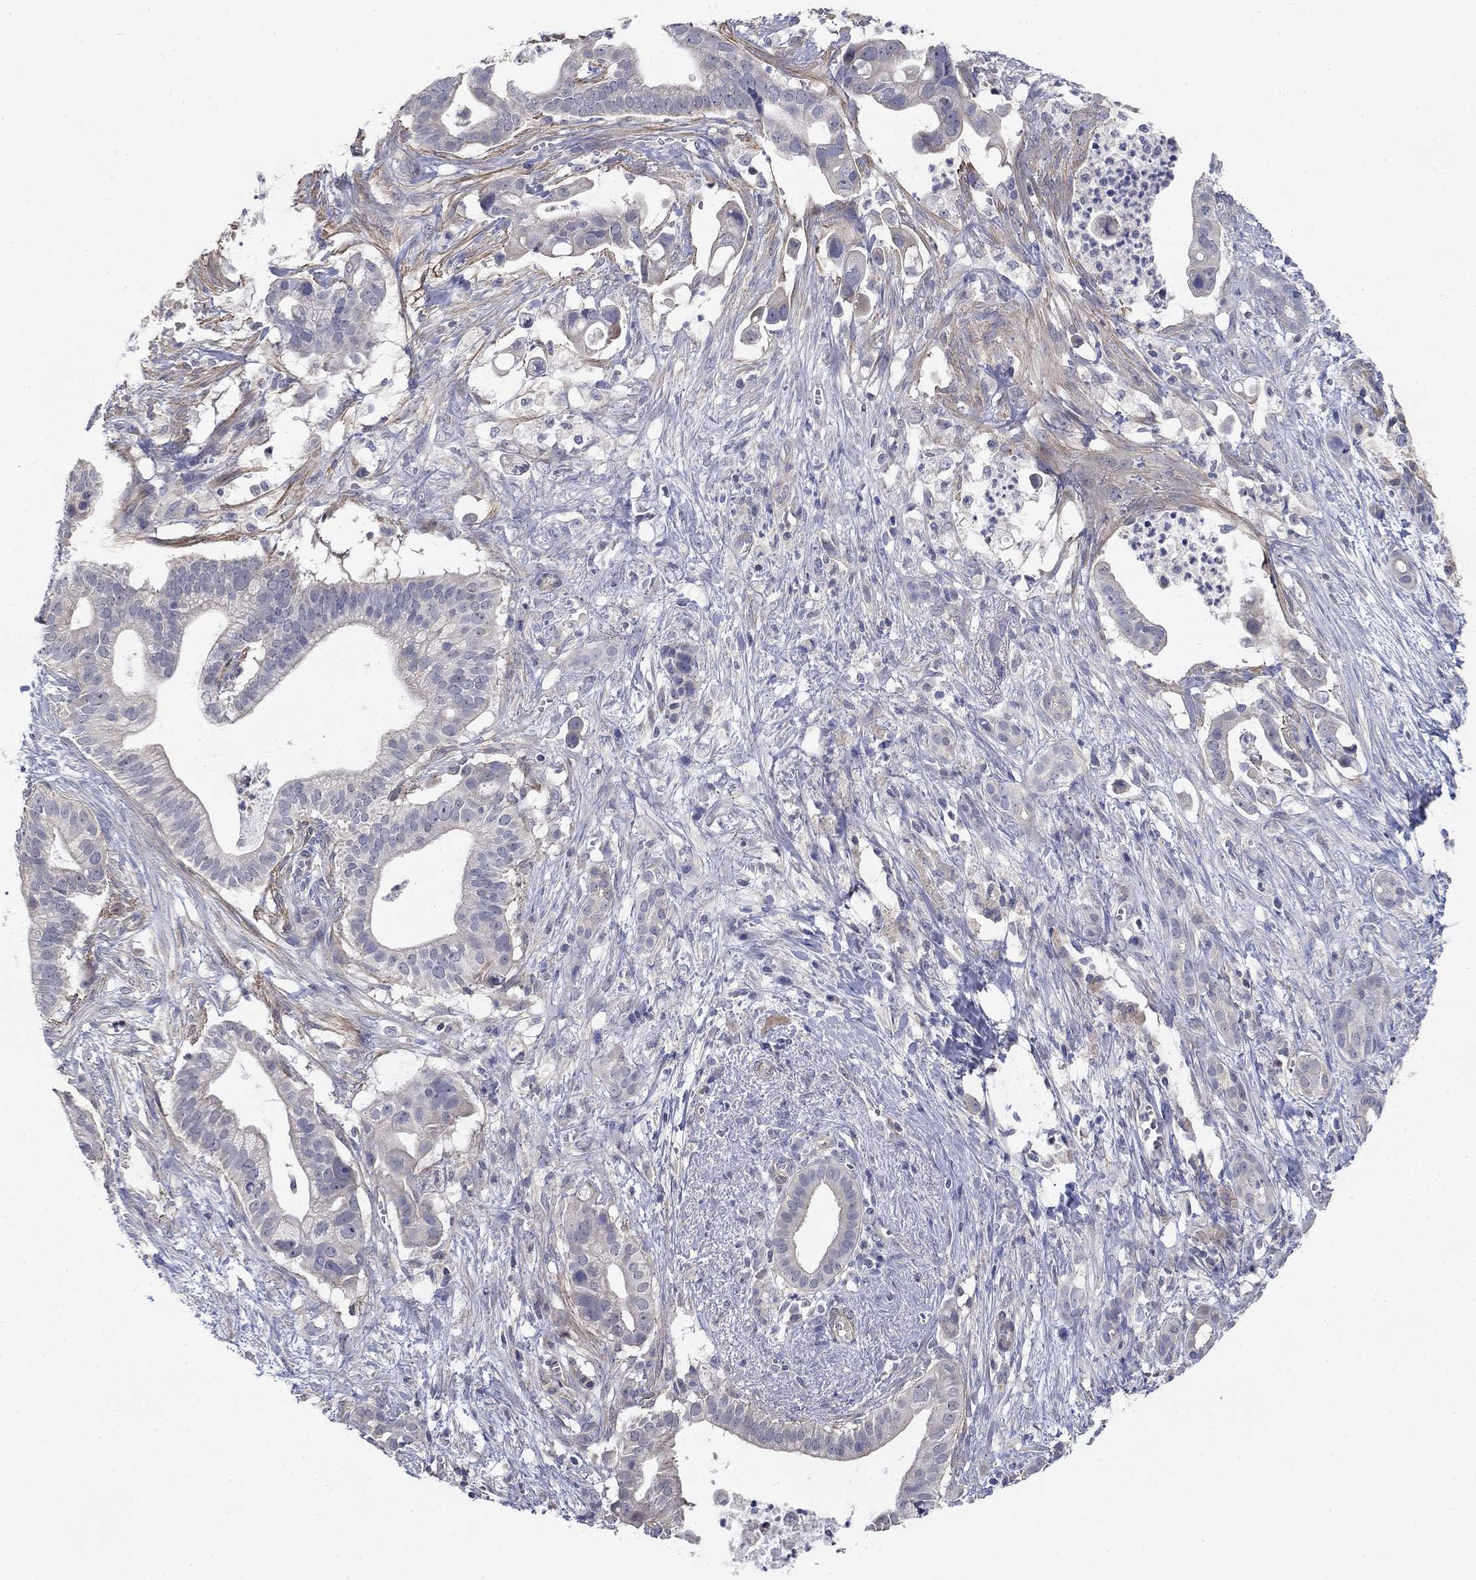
{"staining": {"intensity": "negative", "quantity": "none", "location": "none"}, "tissue": "pancreatic cancer", "cell_type": "Tumor cells", "image_type": "cancer", "snomed": [{"axis": "morphology", "description": "Adenocarcinoma, NOS"}, {"axis": "topography", "description": "Pancreas"}], "caption": "Immunohistochemical staining of adenocarcinoma (pancreatic) shows no significant staining in tumor cells.", "gene": "GRK7", "patient": {"sex": "male", "age": 61}}